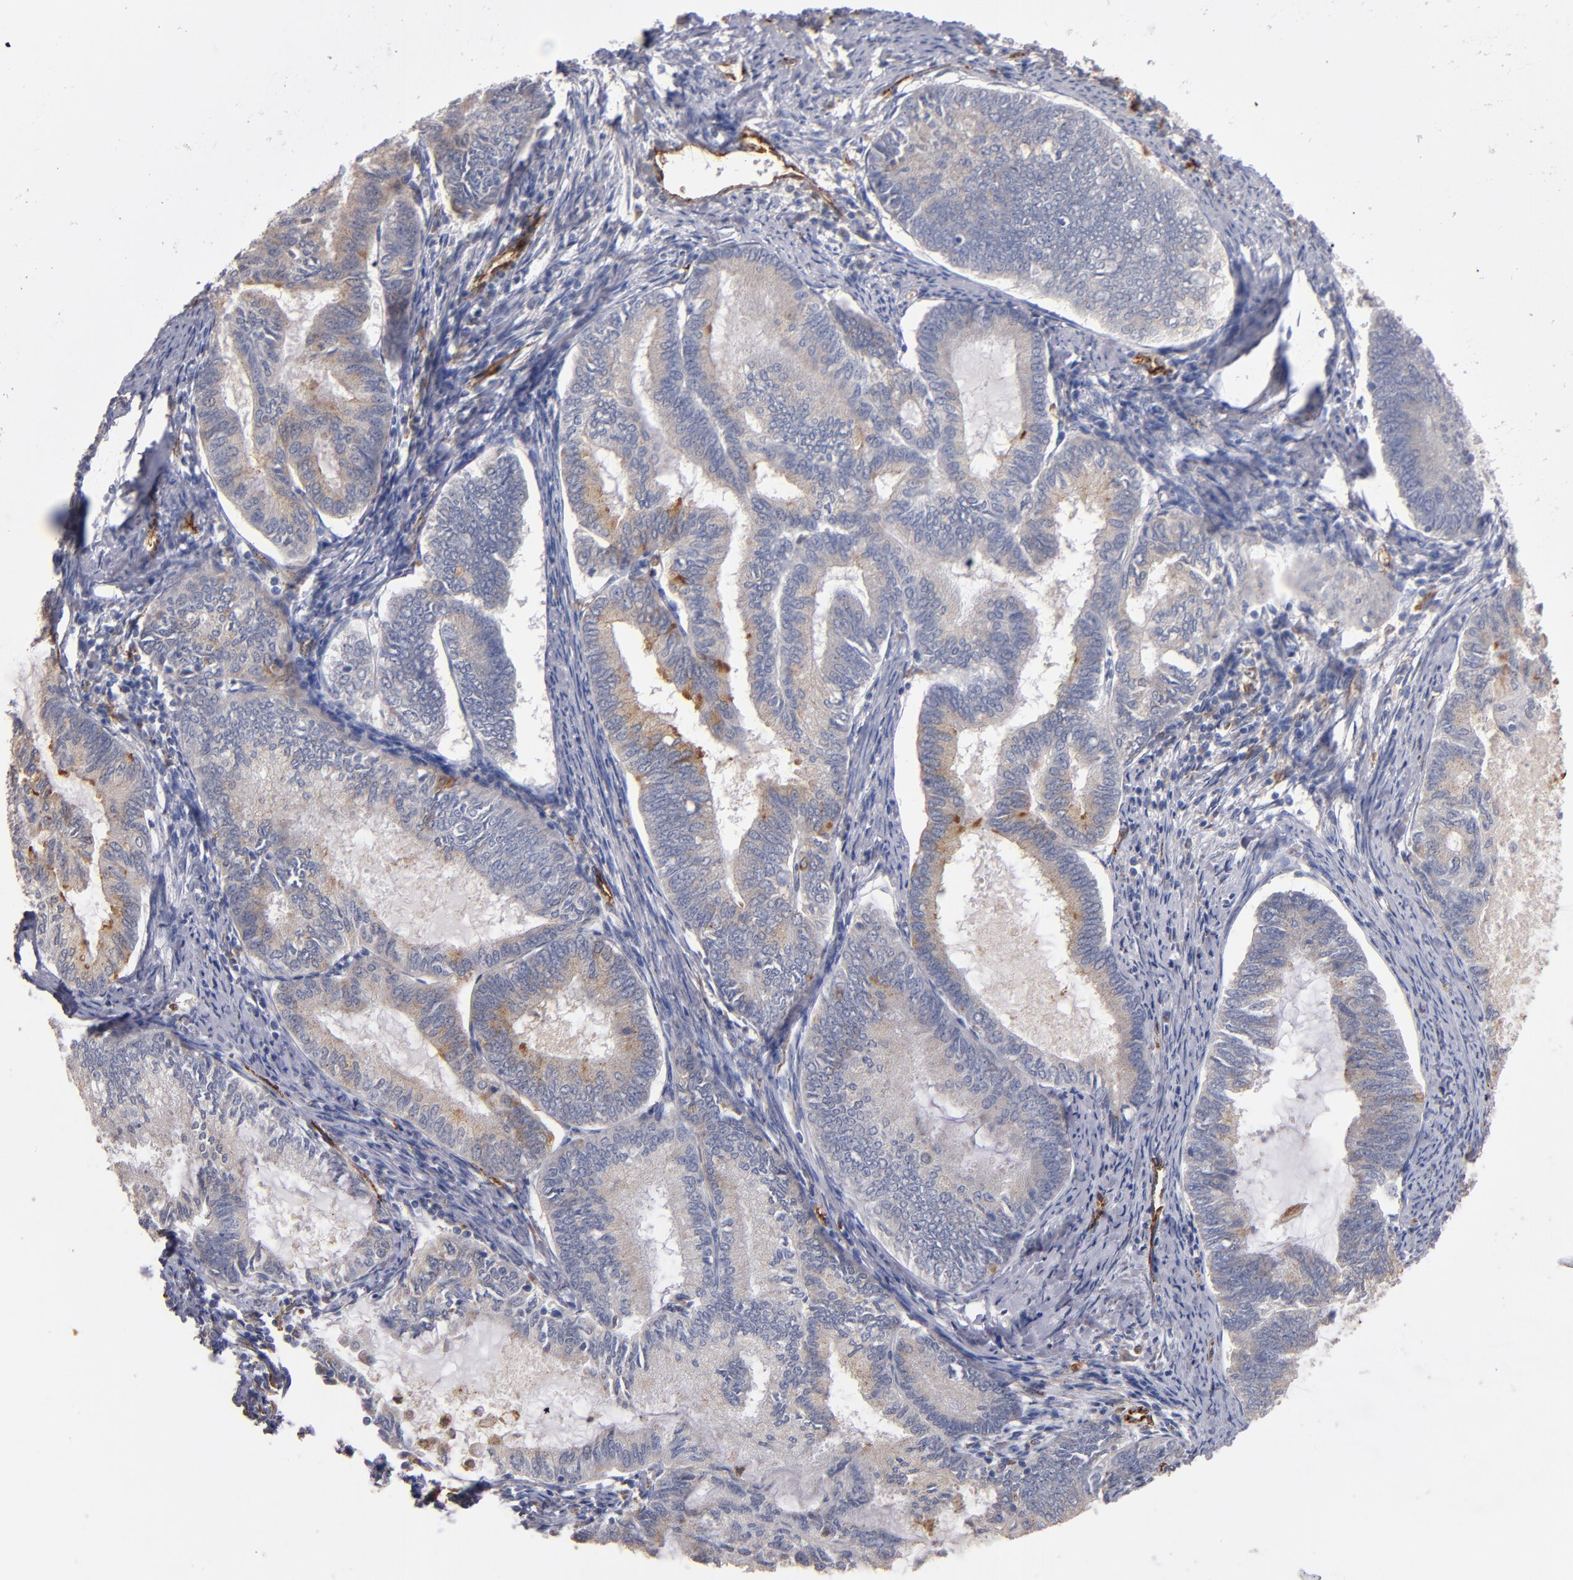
{"staining": {"intensity": "moderate", "quantity": "<25%", "location": "cytoplasmic/membranous"}, "tissue": "endometrial cancer", "cell_type": "Tumor cells", "image_type": "cancer", "snomed": [{"axis": "morphology", "description": "Adenocarcinoma, NOS"}, {"axis": "topography", "description": "Endometrium"}], "caption": "This image displays immunohistochemistry staining of human adenocarcinoma (endometrial), with low moderate cytoplasmic/membranous positivity in approximately <25% of tumor cells.", "gene": "SELP", "patient": {"sex": "female", "age": 86}}